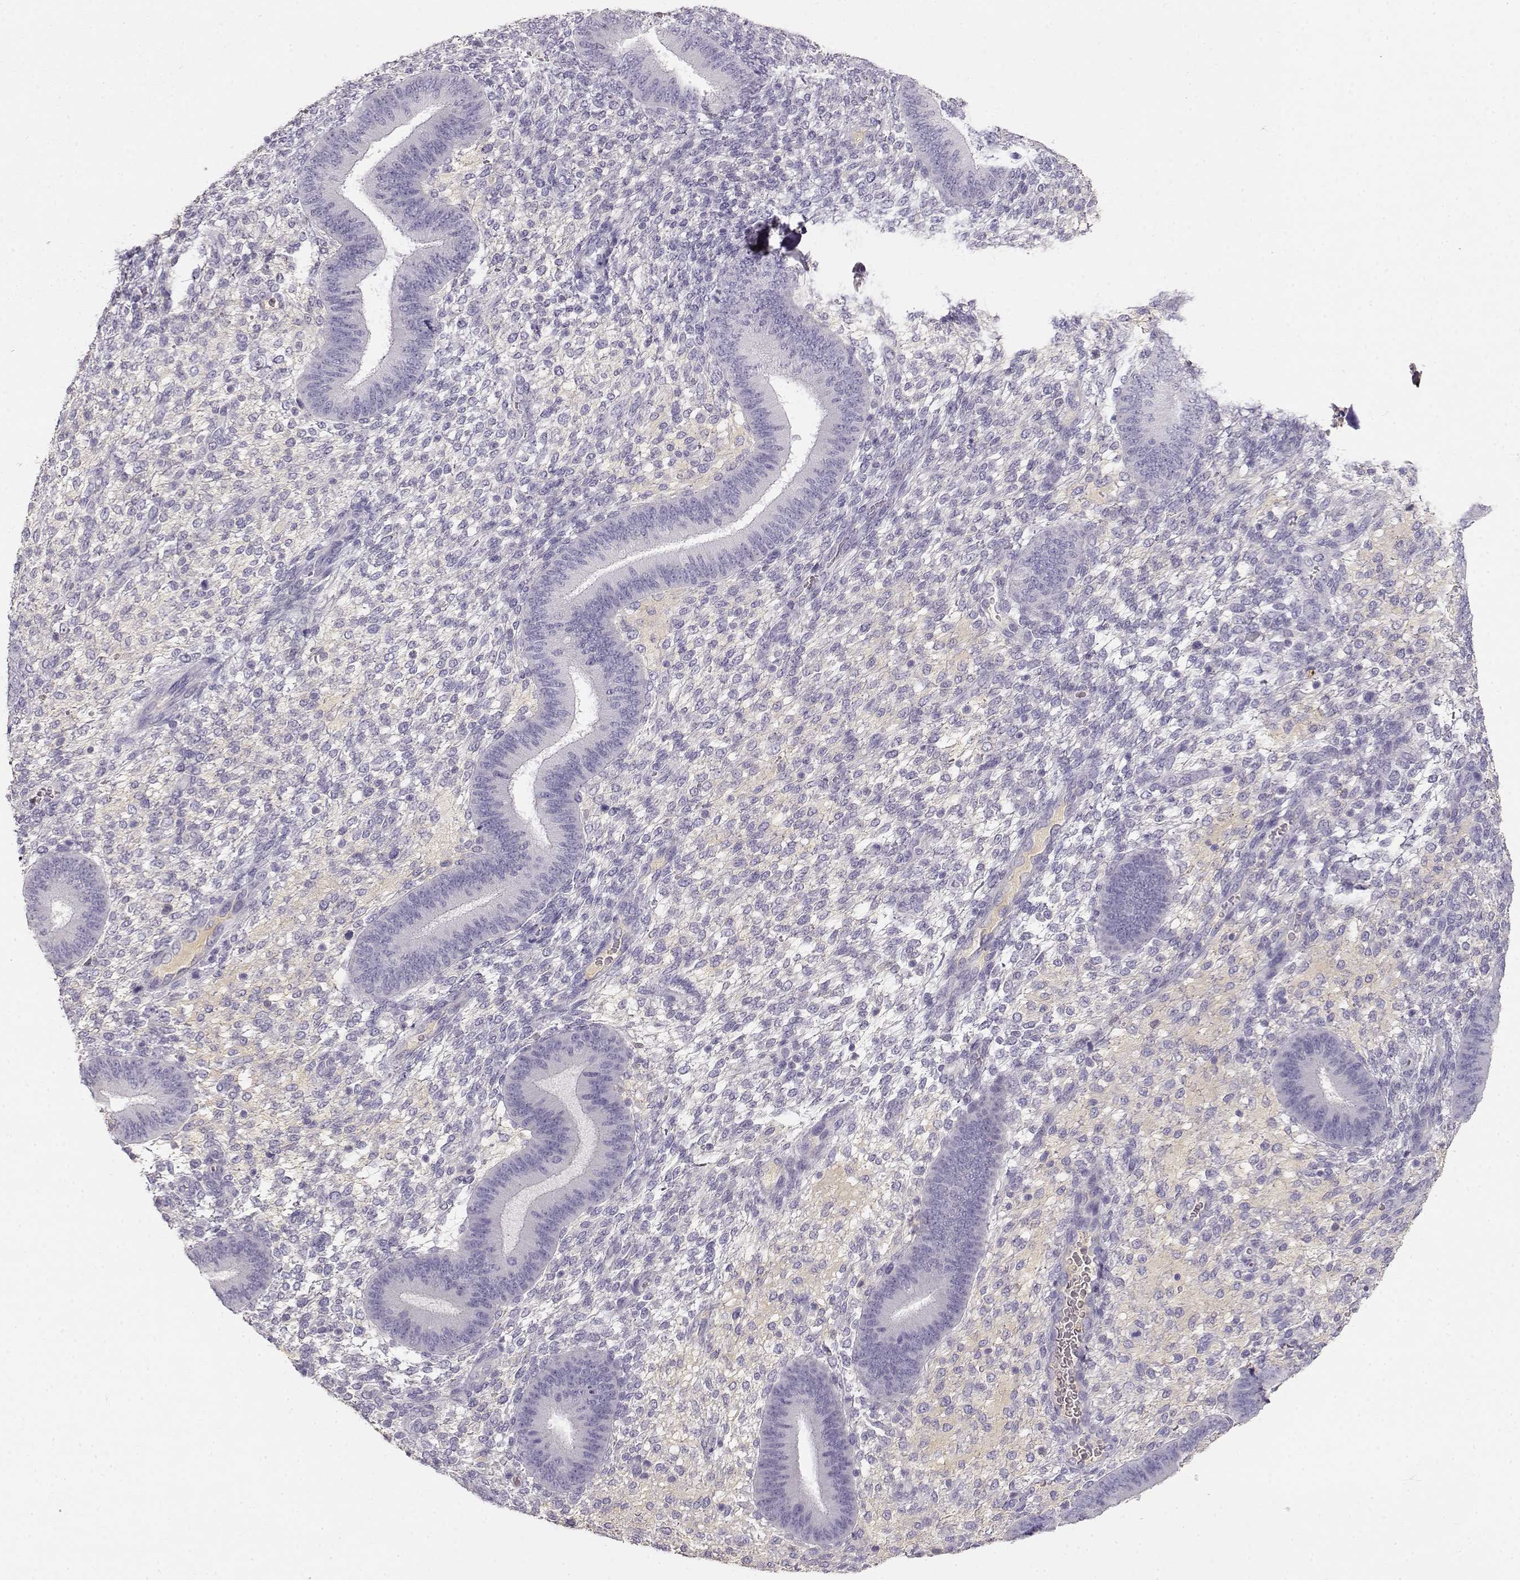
{"staining": {"intensity": "negative", "quantity": "none", "location": "none"}, "tissue": "endometrium", "cell_type": "Cells in endometrial stroma", "image_type": "normal", "snomed": [{"axis": "morphology", "description": "Normal tissue, NOS"}, {"axis": "topography", "description": "Endometrium"}], "caption": "Immunohistochemistry (IHC) histopathology image of benign endometrium: endometrium stained with DAB (3,3'-diaminobenzidine) demonstrates no significant protein staining in cells in endometrial stroma.", "gene": "GPR174", "patient": {"sex": "female", "age": 39}}